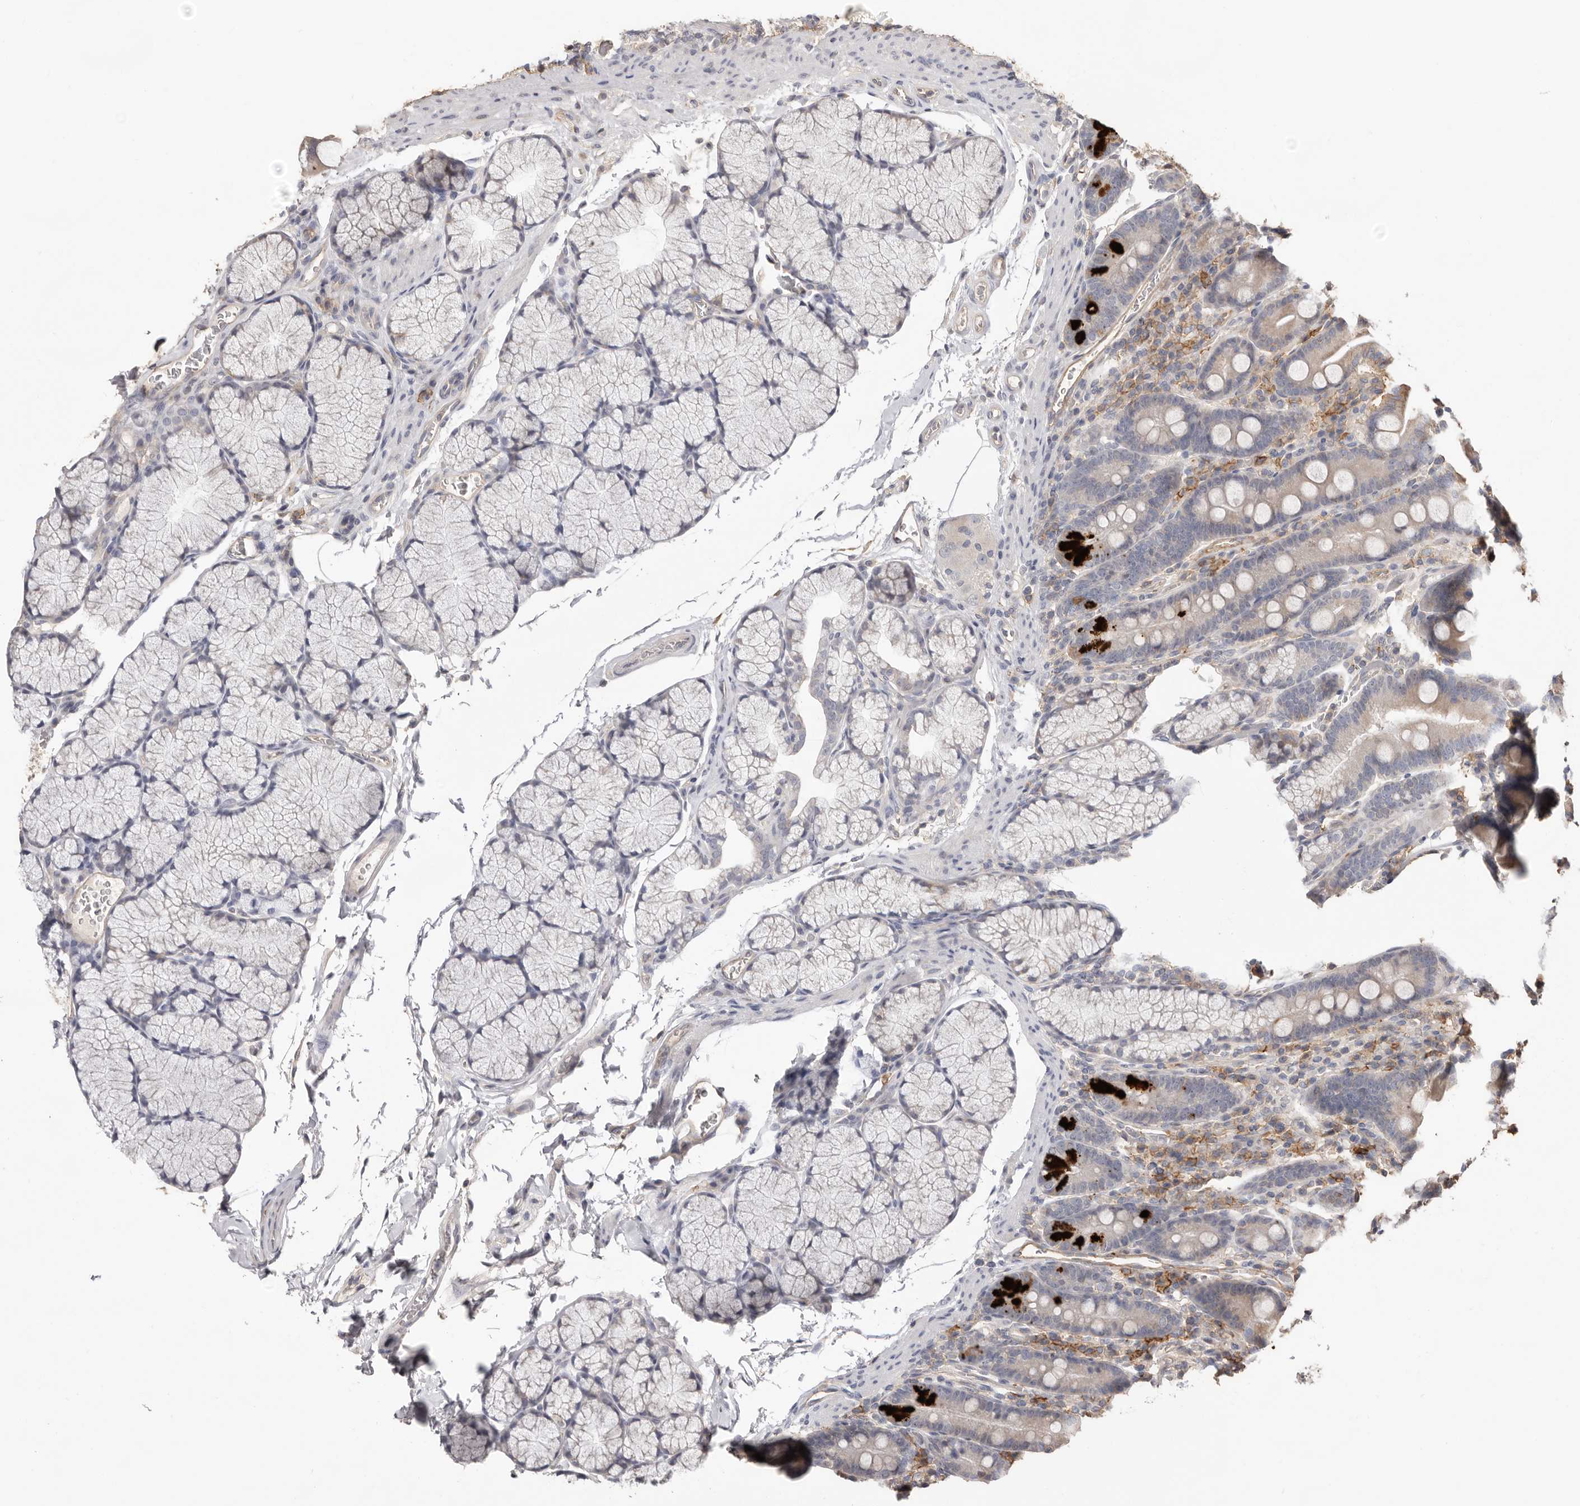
{"staining": {"intensity": "strong", "quantity": "<25%", "location": "cytoplasmic/membranous"}, "tissue": "duodenum", "cell_type": "Glandular cells", "image_type": "normal", "snomed": [{"axis": "morphology", "description": "Normal tissue, NOS"}, {"axis": "topography", "description": "Duodenum"}], "caption": "This micrograph exhibits immunohistochemistry staining of normal human duodenum, with medium strong cytoplasmic/membranous staining in about <25% of glandular cells.", "gene": "MMACHC", "patient": {"sex": "male", "age": 35}}